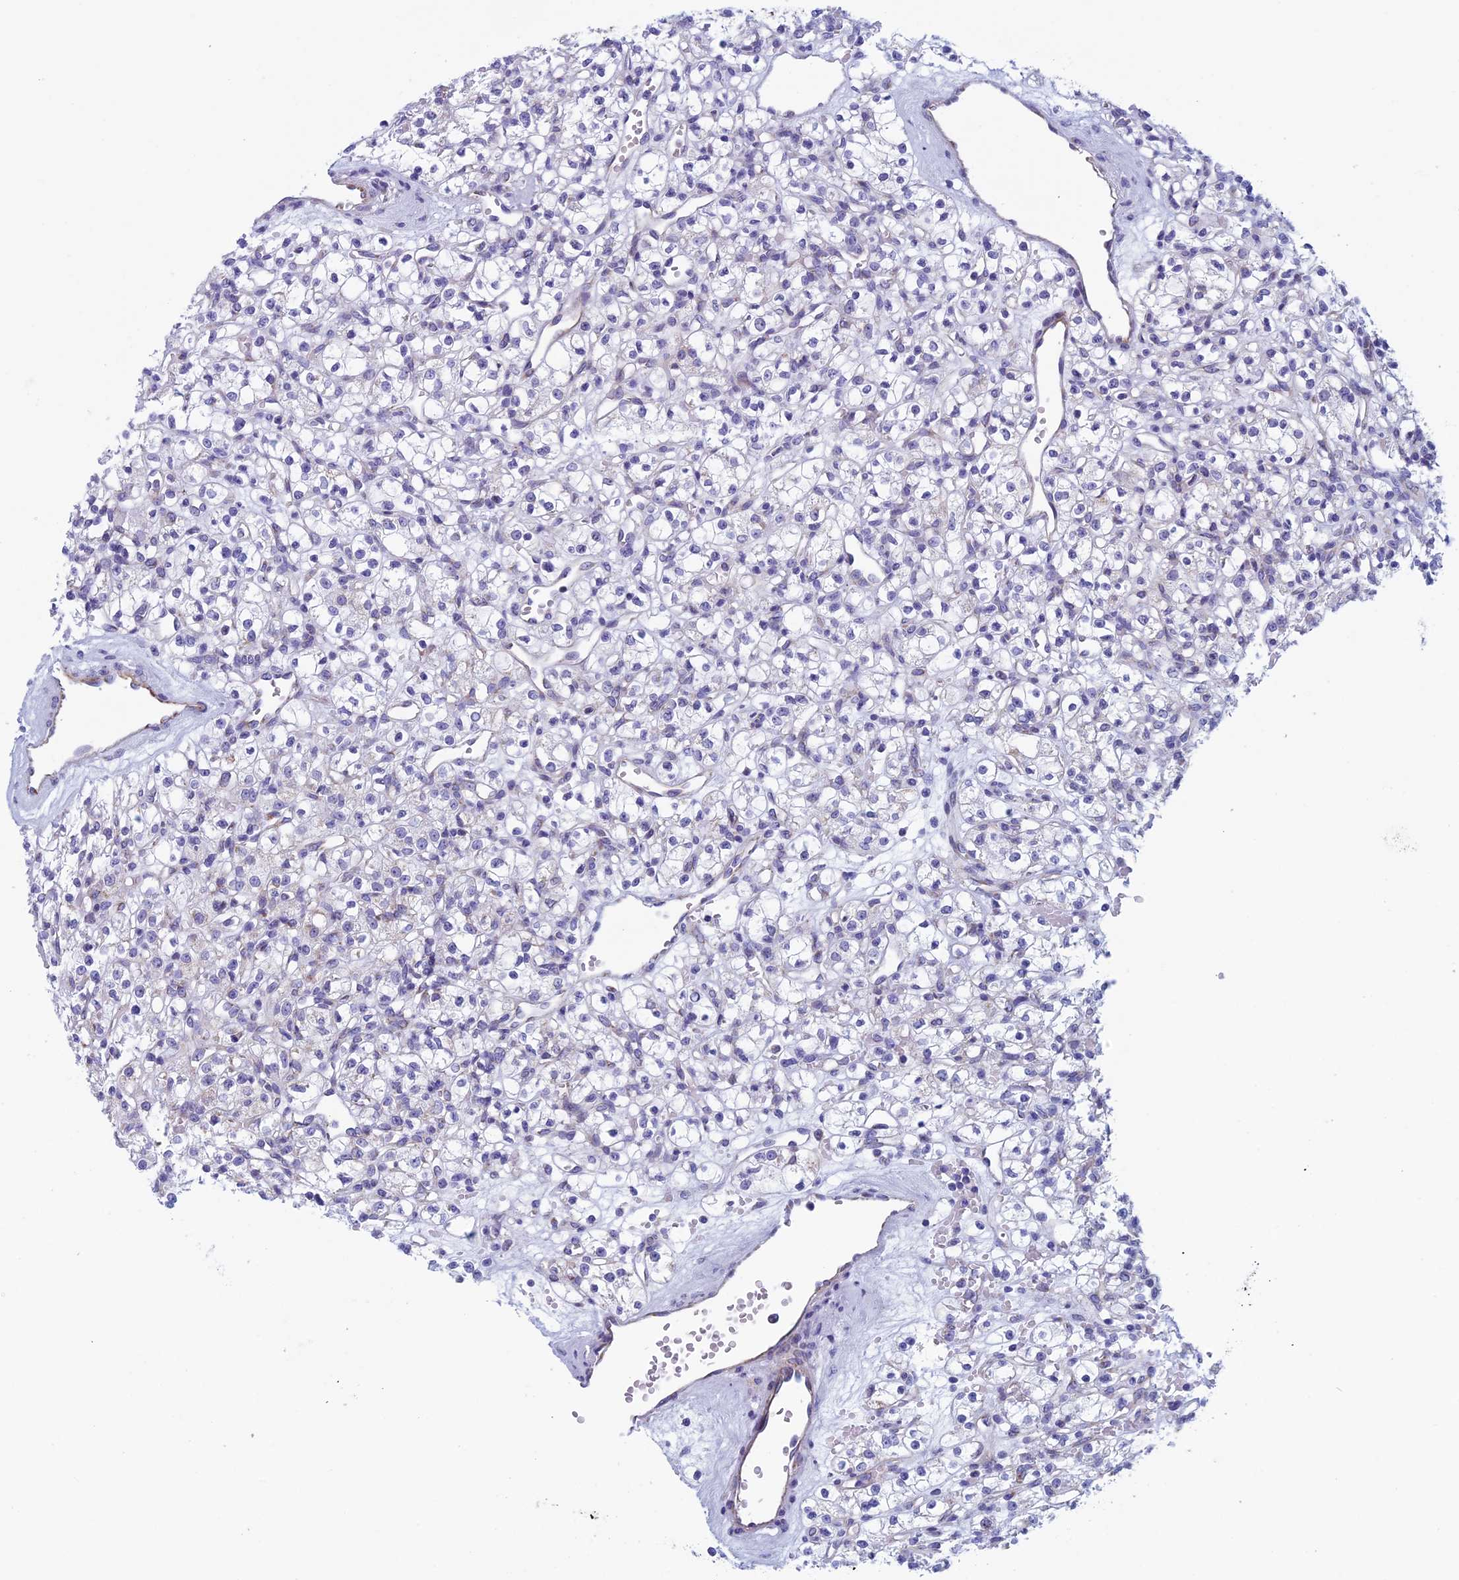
{"staining": {"intensity": "negative", "quantity": "none", "location": "none"}, "tissue": "renal cancer", "cell_type": "Tumor cells", "image_type": "cancer", "snomed": [{"axis": "morphology", "description": "Adenocarcinoma, NOS"}, {"axis": "topography", "description": "Kidney"}], "caption": "This is an IHC micrograph of renal cancer (adenocarcinoma). There is no expression in tumor cells.", "gene": "NDUFB9", "patient": {"sex": "female", "age": 59}}